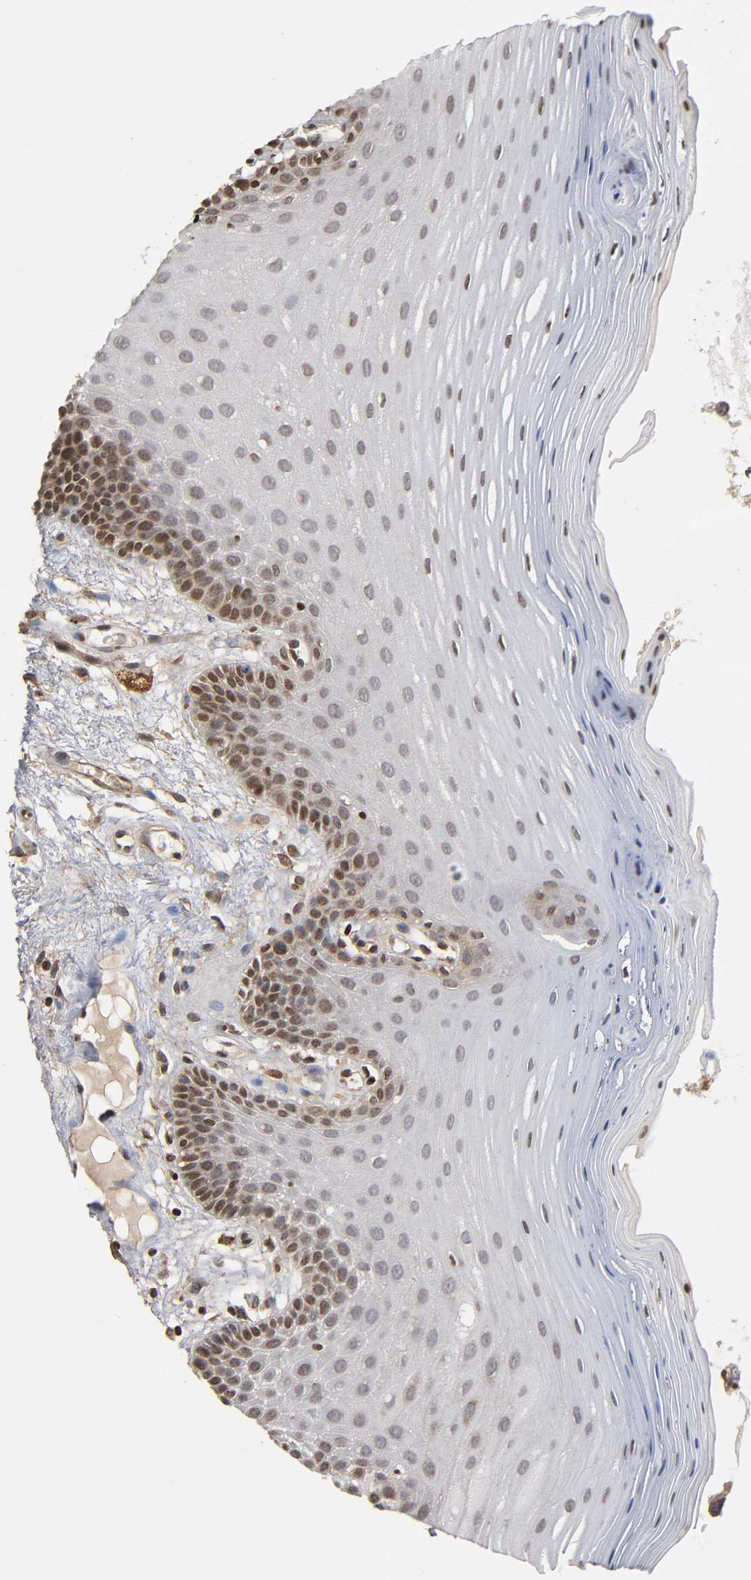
{"staining": {"intensity": "moderate", "quantity": "<25%", "location": "cytoplasmic/membranous,nuclear"}, "tissue": "oral mucosa", "cell_type": "Squamous epithelial cells", "image_type": "normal", "snomed": [{"axis": "morphology", "description": "Normal tissue, NOS"}, {"axis": "morphology", "description": "Squamous cell carcinoma, NOS"}, {"axis": "topography", "description": "Skeletal muscle"}, {"axis": "topography", "description": "Oral tissue"}, {"axis": "topography", "description": "Head-Neck"}], "caption": "Benign oral mucosa demonstrates moderate cytoplasmic/membranous,nuclear expression in about <25% of squamous epithelial cells, visualized by immunohistochemistry.", "gene": "ITGAV", "patient": {"sex": "male", "age": 71}}